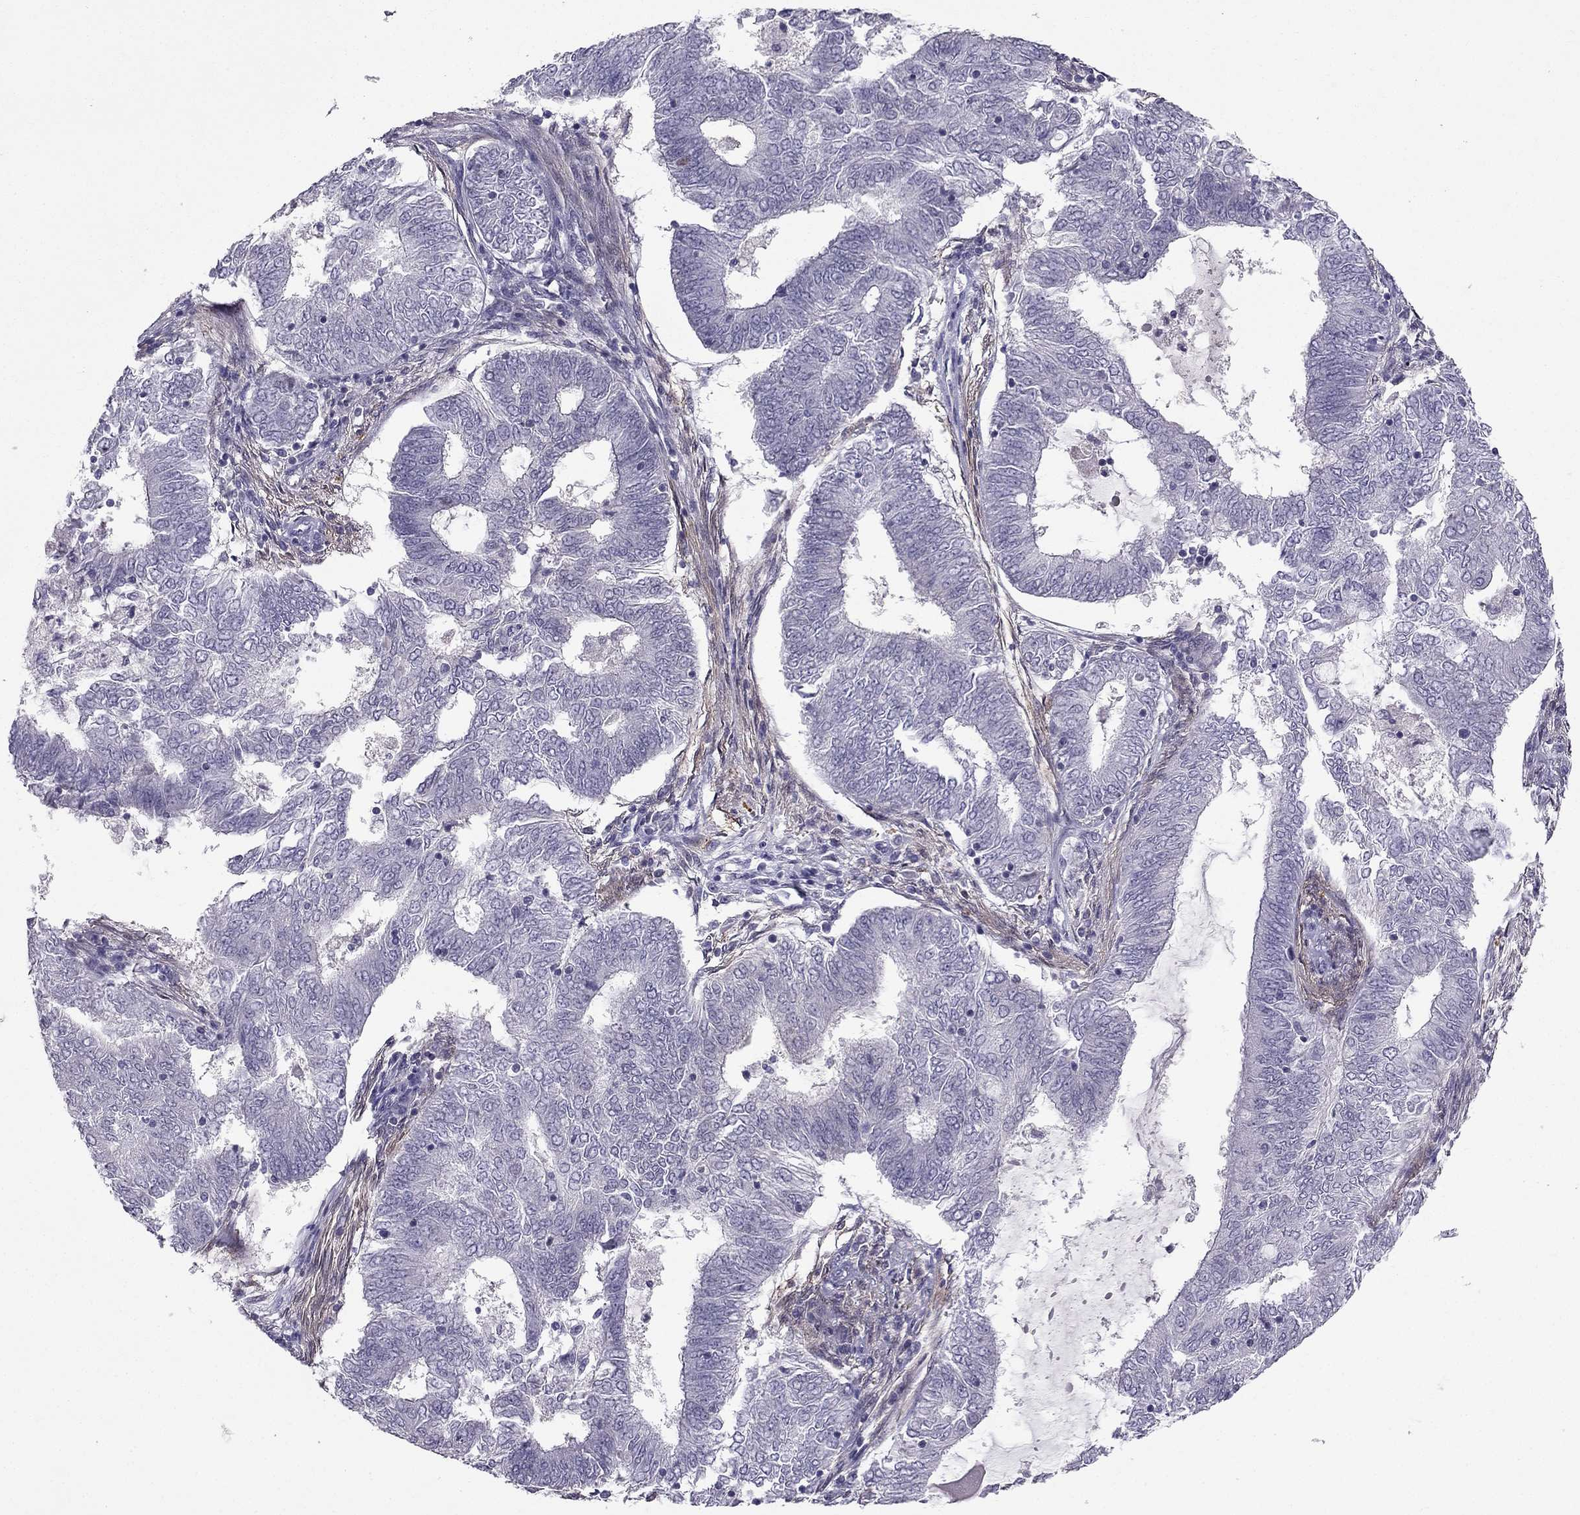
{"staining": {"intensity": "negative", "quantity": "none", "location": "none"}, "tissue": "endometrial cancer", "cell_type": "Tumor cells", "image_type": "cancer", "snomed": [{"axis": "morphology", "description": "Adenocarcinoma, NOS"}, {"axis": "topography", "description": "Endometrium"}], "caption": "Tumor cells show no significant protein expression in adenocarcinoma (endometrial). Nuclei are stained in blue.", "gene": "SYT5", "patient": {"sex": "female", "age": 62}}